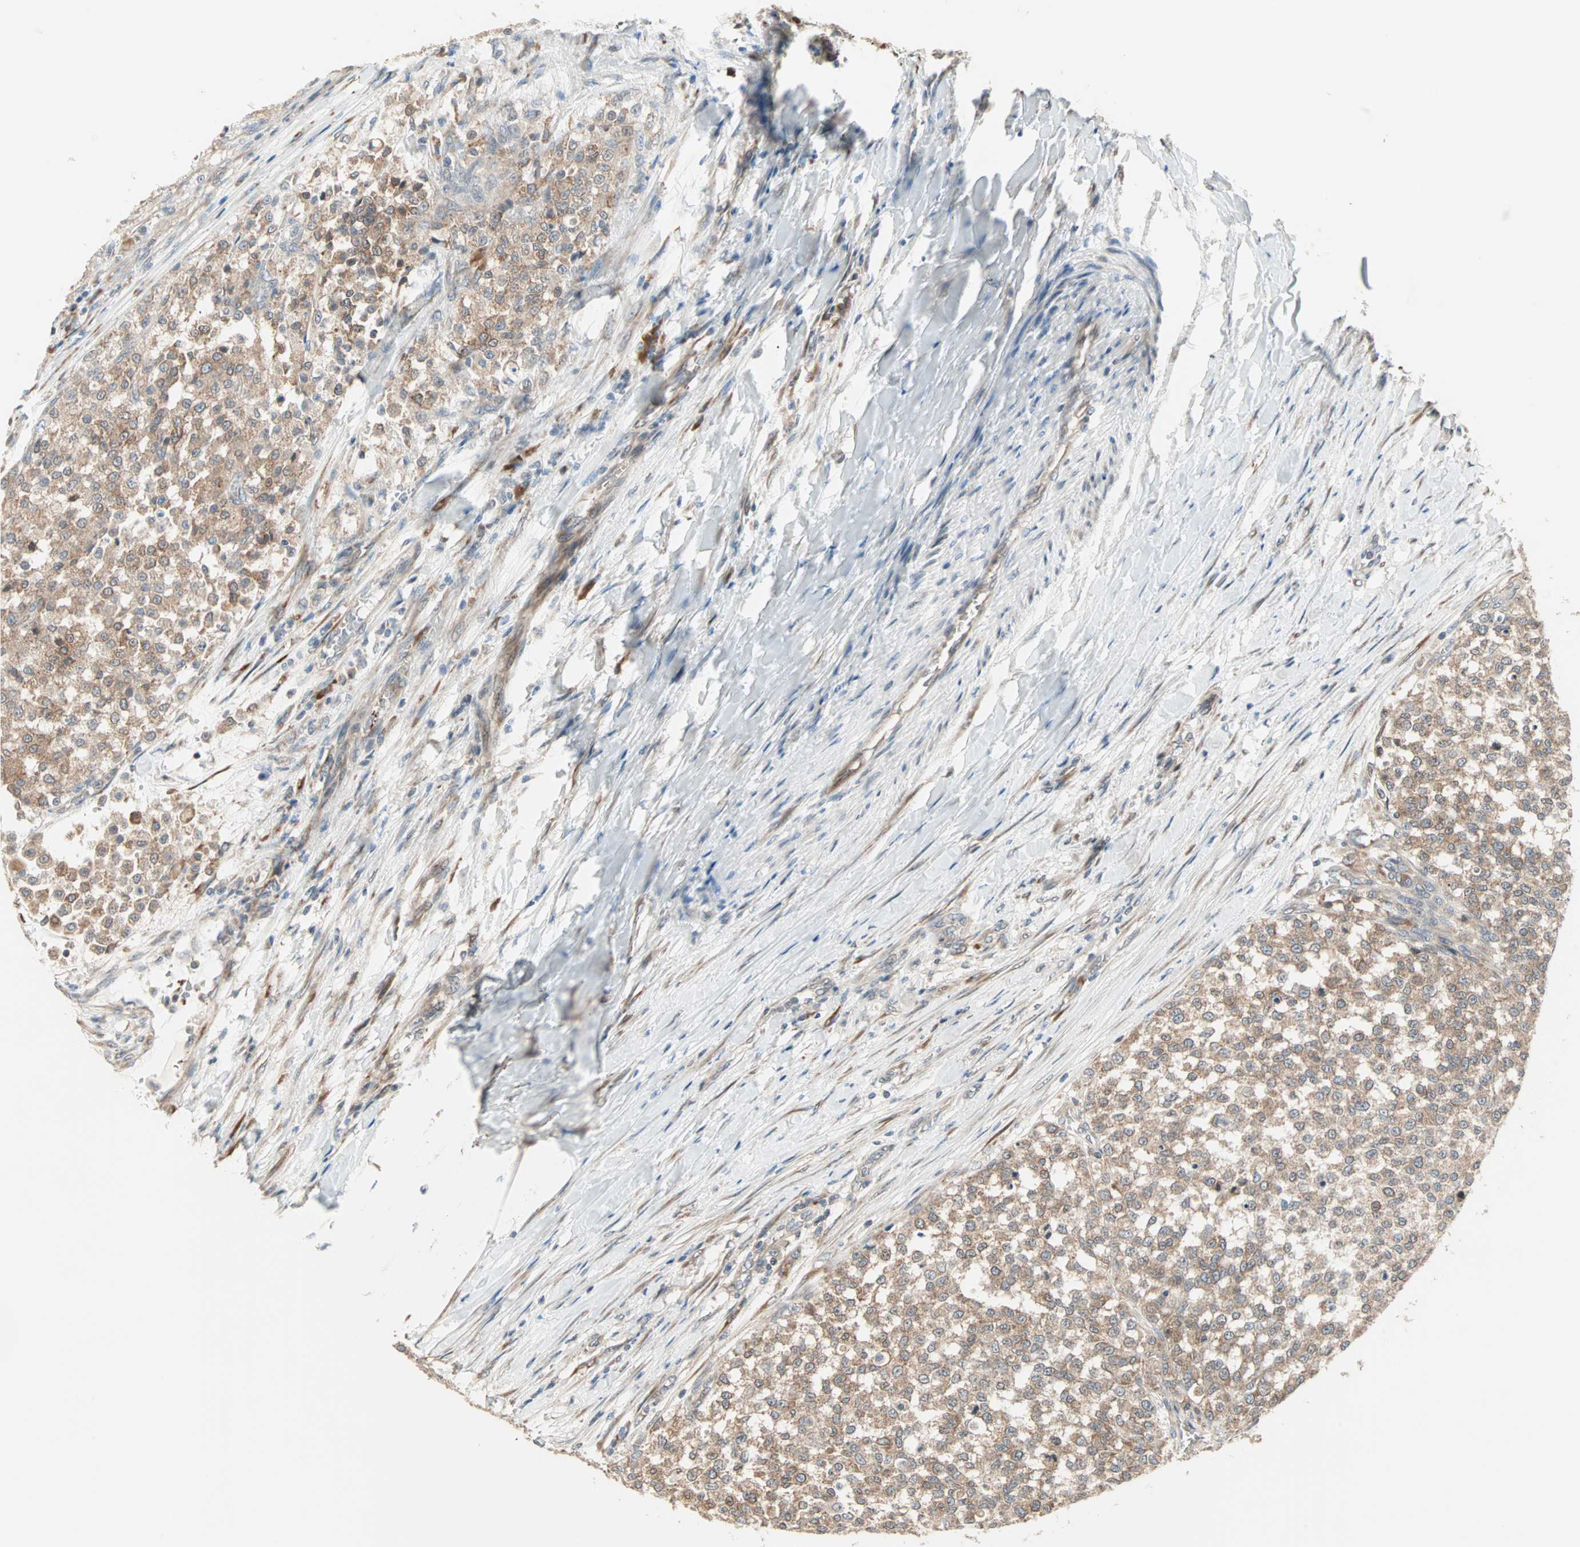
{"staining": {"intensity": "moderate", "quantity": ">75%", "location": "cytoplasmic/membranous"}, "tissue": "testis cancer", "cell_type": "Tumor cells", "image_type": "cancer", "snomed": [{"axis": "morphology", "description": "Seminoma, NOS"}, {"axis": "topography", "description": "Testis"}], "caption": "This is a histology image of IHC staining of seminoma (testis), which shows moderate staining in the cytoplasmic/membranous of tumor cells.", "gene": "SAR1A", "patient": {"sex": "male", "age": 59}}